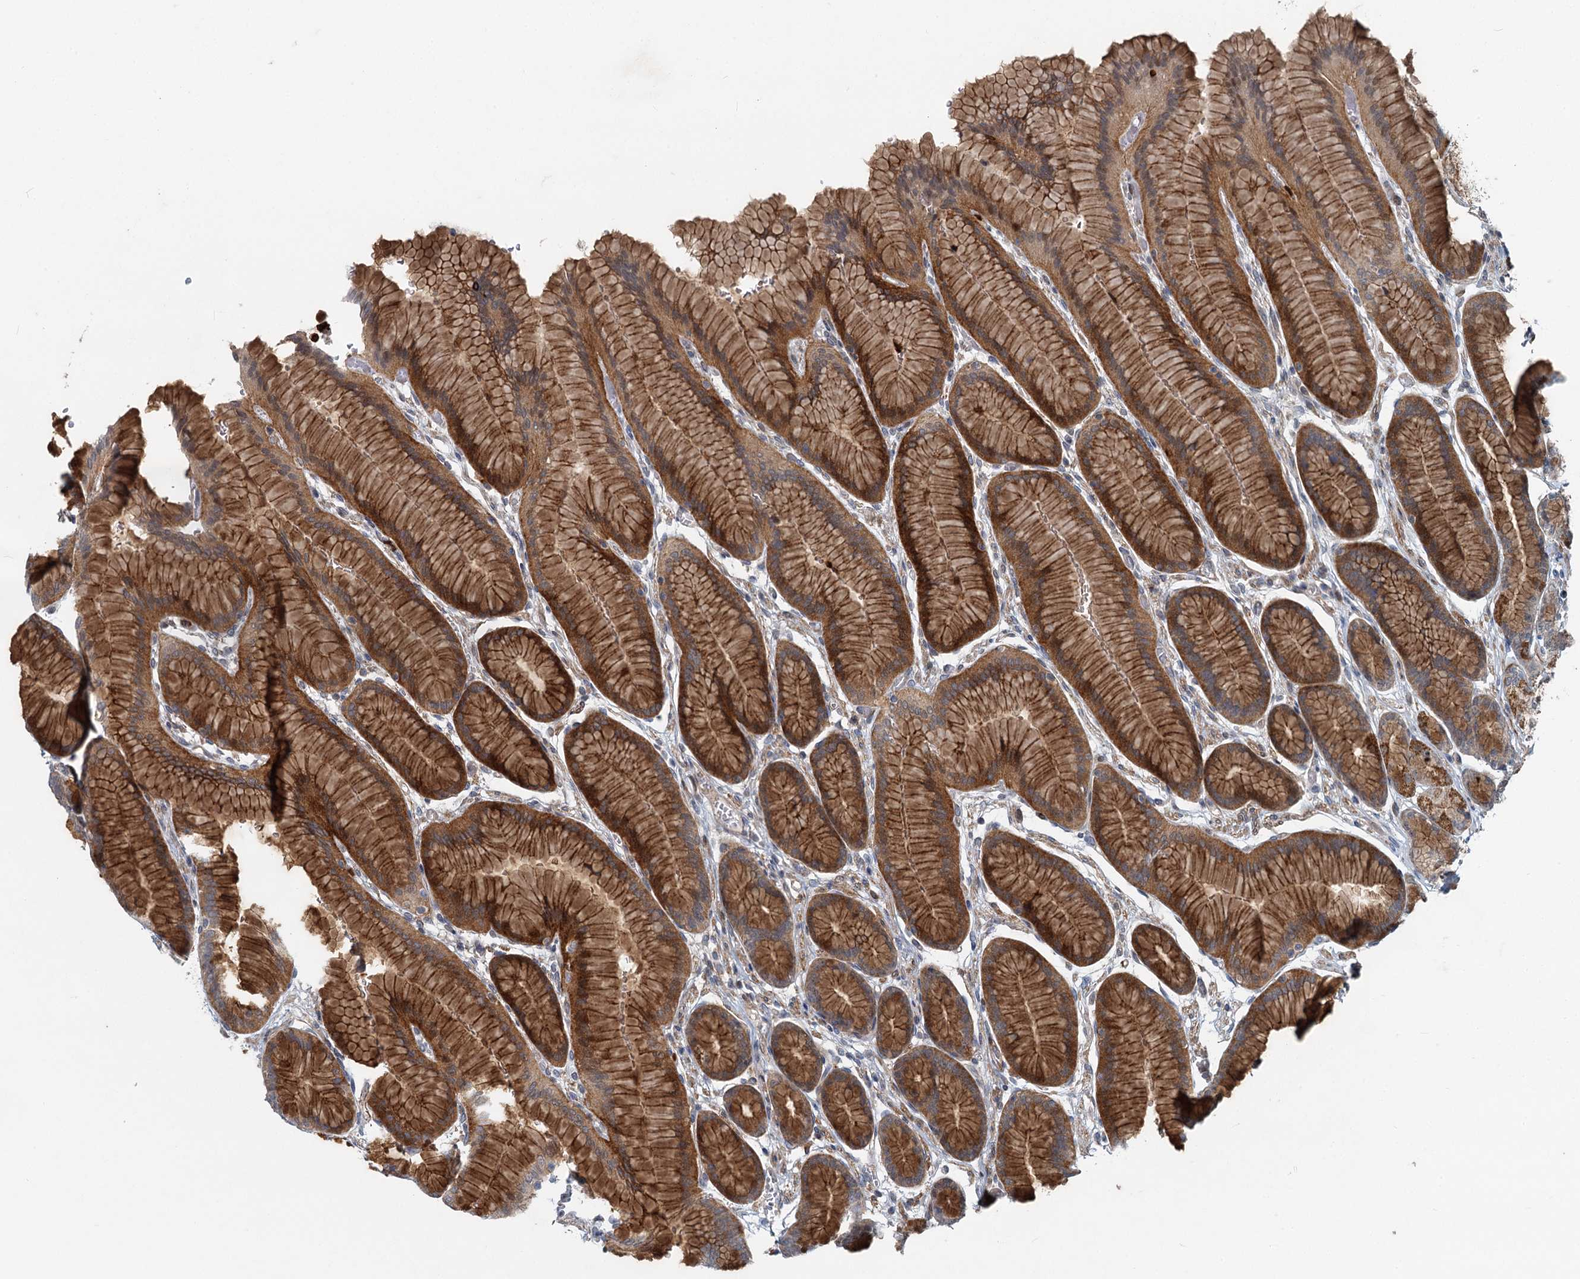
{"staining": {"intensity": "strong", "quantity": ">75%", "location": "cytoplasmic/membranous"}, "tissue": "stomach", "cell_type": "Glandular cells", "image_type": "normal", "snomed": [{"axis": "morphology", "description": "Normal tissue, NOS"}, {"axis": "morphology", "description": "Adenocarcinoma, NOS"}, {"axis": "morphology", "description": "Adenocarcinoma, High grade"}, {"axis": "topography", "description": "Stomach, upper"}, {"axis": "topography", "description": "Stomach"}], "caption": "Brown immunohistochemical staining in benign stomach reveals strong cytoplasmic/membranous staining in approximately >75% of glandular cells. The protein is stained brown, and the nuclei are stained in blue (DAB IHC with brightfield microscopy, high magnification).", "gene": "ADCY2", "patient": {"sex": "female", "age": 65}}